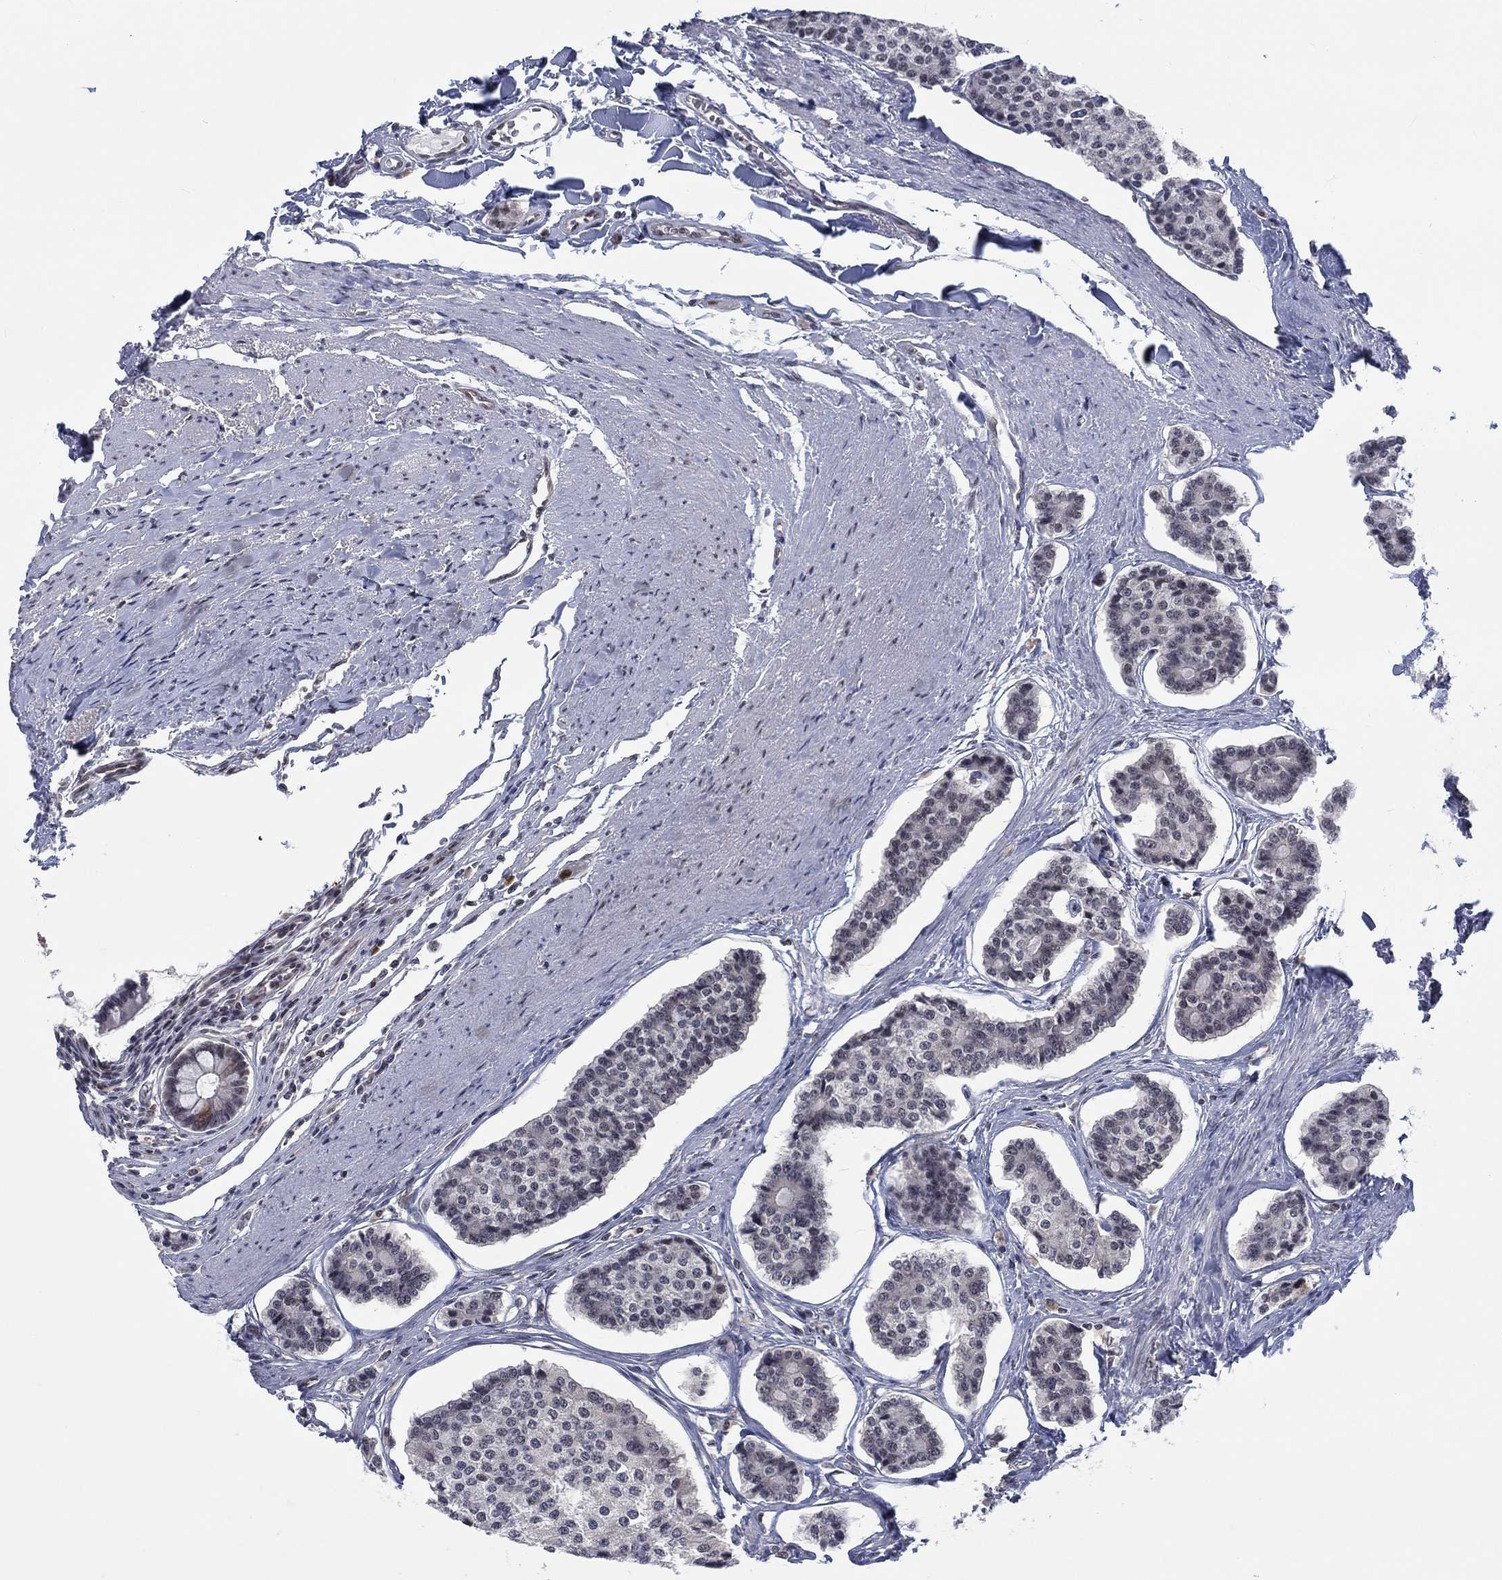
{"staining": {"intensity": "weak", "quantity": "25%-75%", "location": "nuclear"}, "tissue": "carcinoid", "cell_type": "Tumor cells", "image_type": "cancer", "snomed": [{"axis": "morphology", "description": "Carcinoid, malignant, NOS"}, {"axis": "topography", "description": "Small intestine"}], "caption": "The histopathology image shows a brown stain indicating the presence of a protein in the nuclear of tumor cells in malignant carcinoid.", "gene": "FYTTD1", "patient": {"sex": "female", "age": 65}}